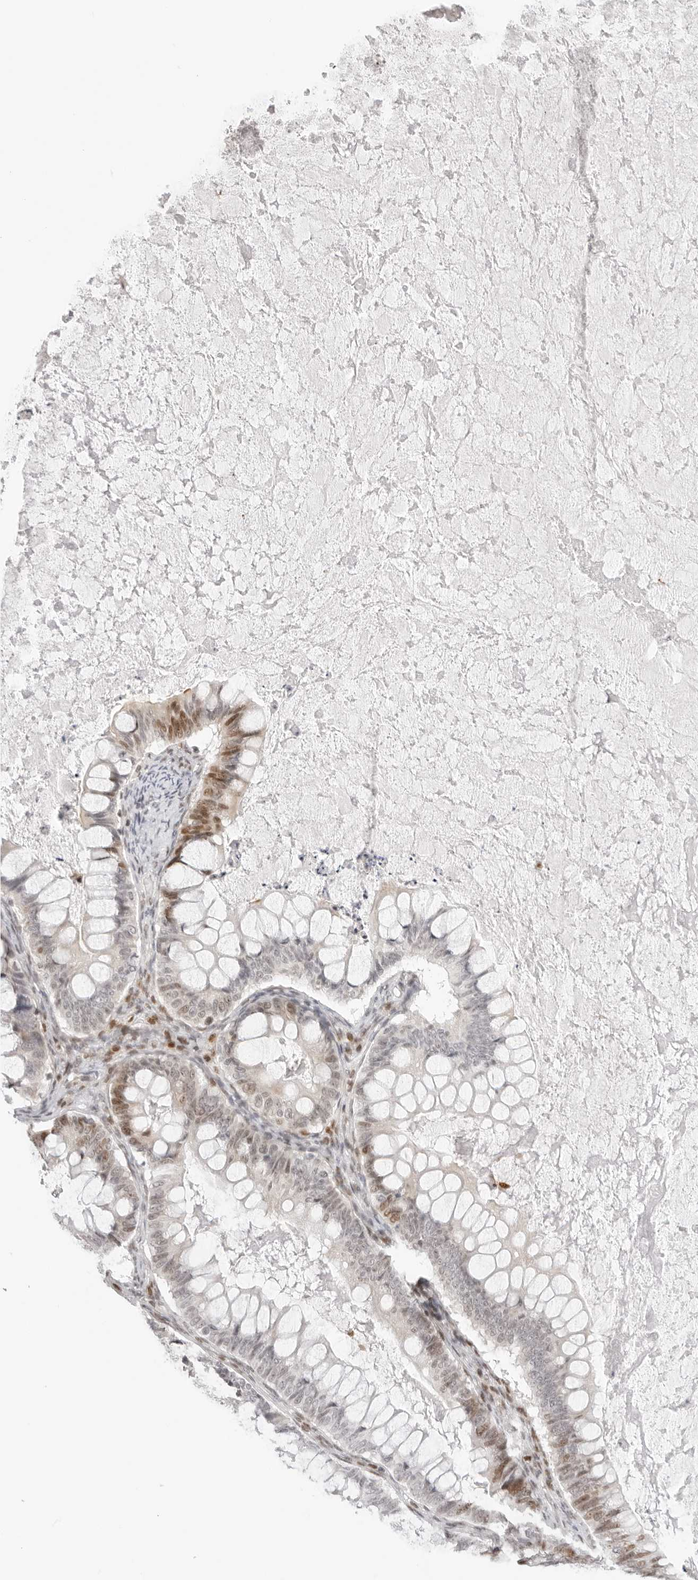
{"staining": {"intensity": "moderate", "quantity": ">75%", "location": "nuclear"}, "tissue": "ovarian cancer", "cell_type": "Tumor cells", "image_type": "cancer", "snomed": [{"axis": "morphology", "description": "Cystadenocarcinoma, mucinous, NOS"}, {"axis": "topography", "description": "Ovary"}], "caption": "Tumor cells demonstrate moderate nuclear staining in approximately >75% of cells in ovarian cancer. Immunohistochemistry stains the protein in brown and the nuclei are stained blue.", "gene": "MSH6", "patient": {"sex": "female", "age": 61}}